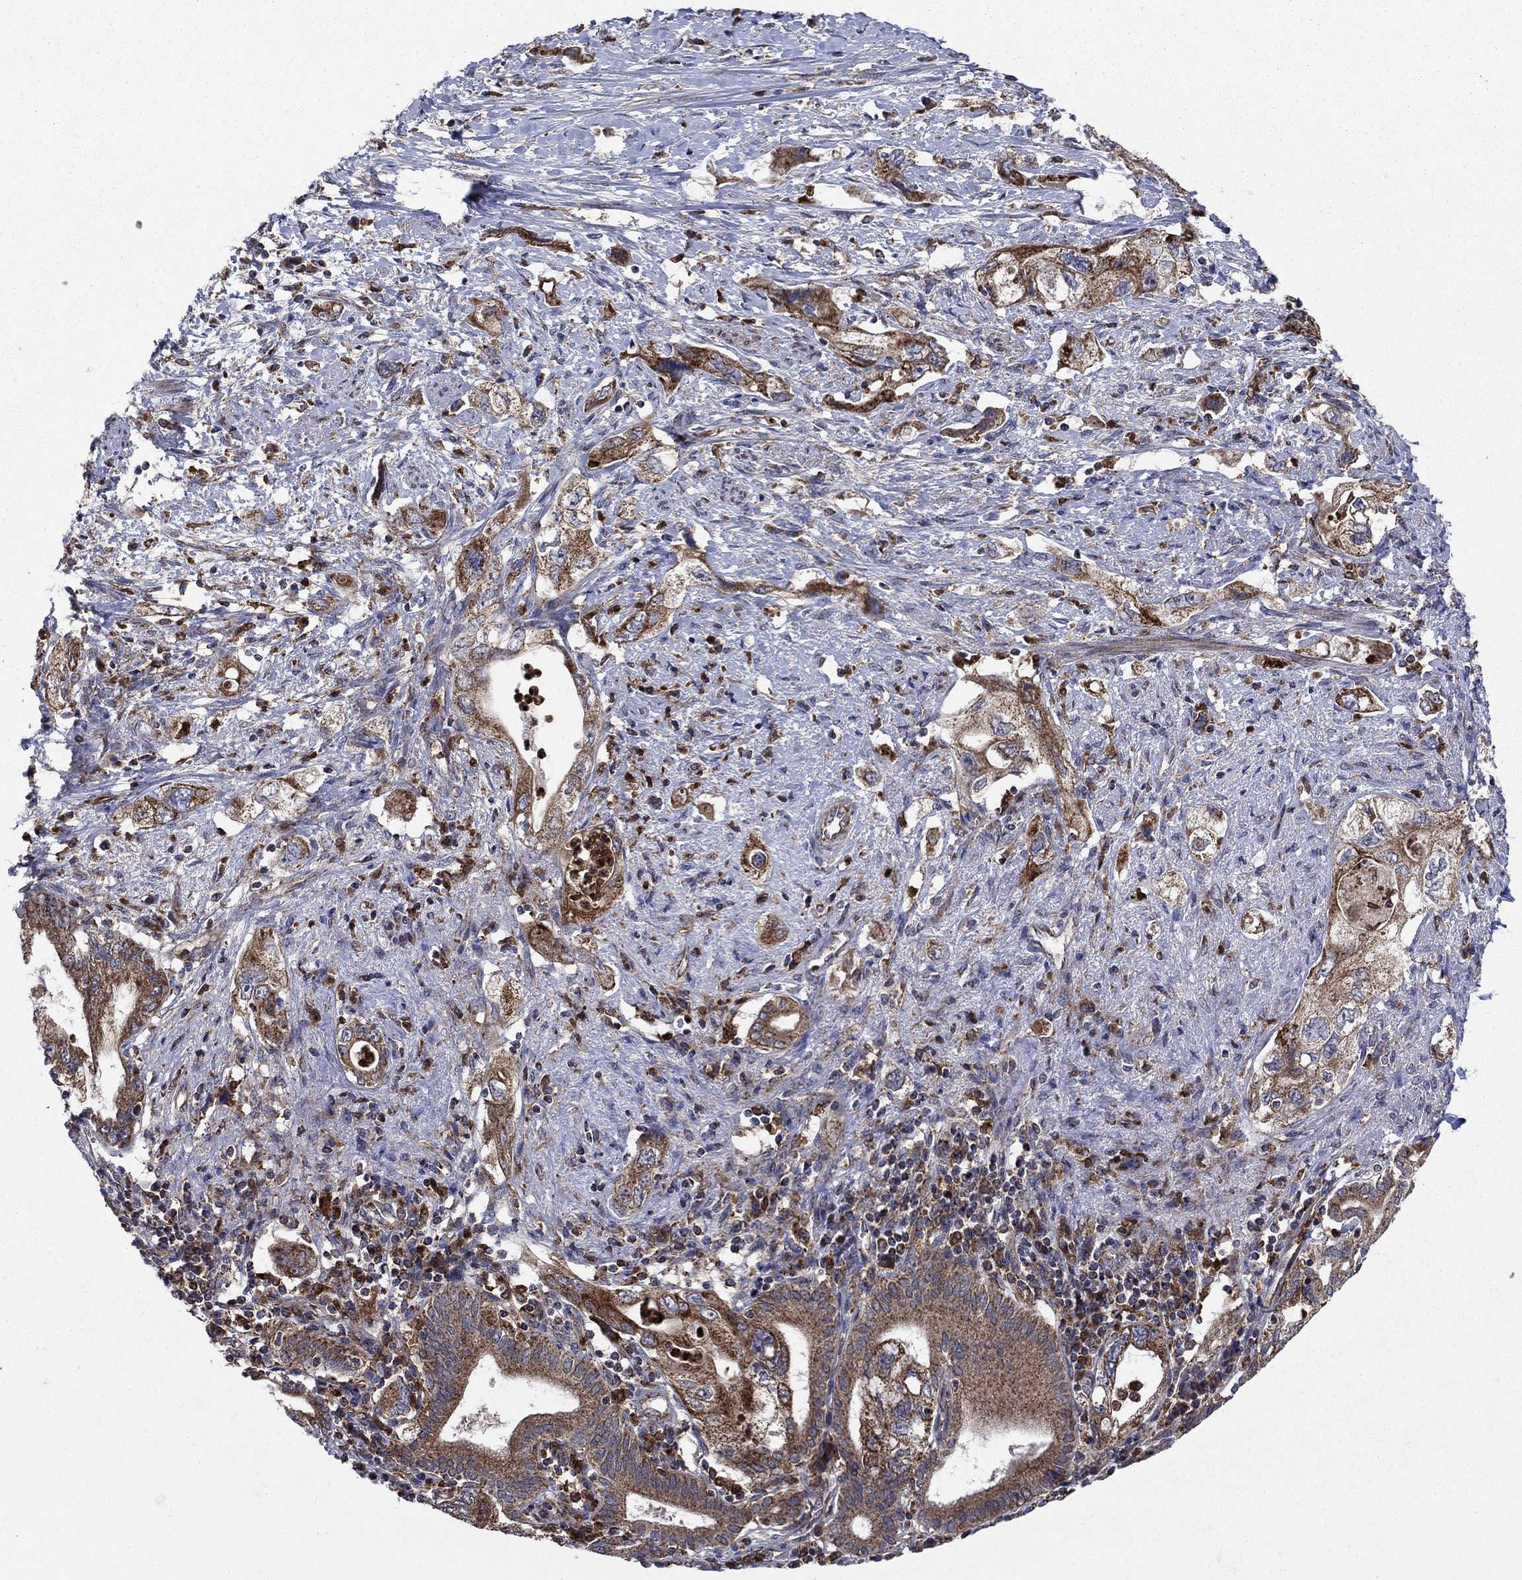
{"staining": {"intensity": "strong", "quantity": "25%-75%", "location": "cytoplasmic/membranous"}, "tissue": "pancreatic cancer", "cell_type": "Tumor cells", "image_type": "cancer", "snomed": [{"axis": "morphology", "description": "Adenocarcinoma, NOS"}, {"axis": "topography", "description": "Pancreas"}], "caption": "High-power microscopy captured an IHC image of pancreatic cancer, revealing strong cytoplasmic/membranous staining in about 25%-75% of tumor cells.", "gene": "RNF19B", "patient": {"sex": "female", "age": 73}}